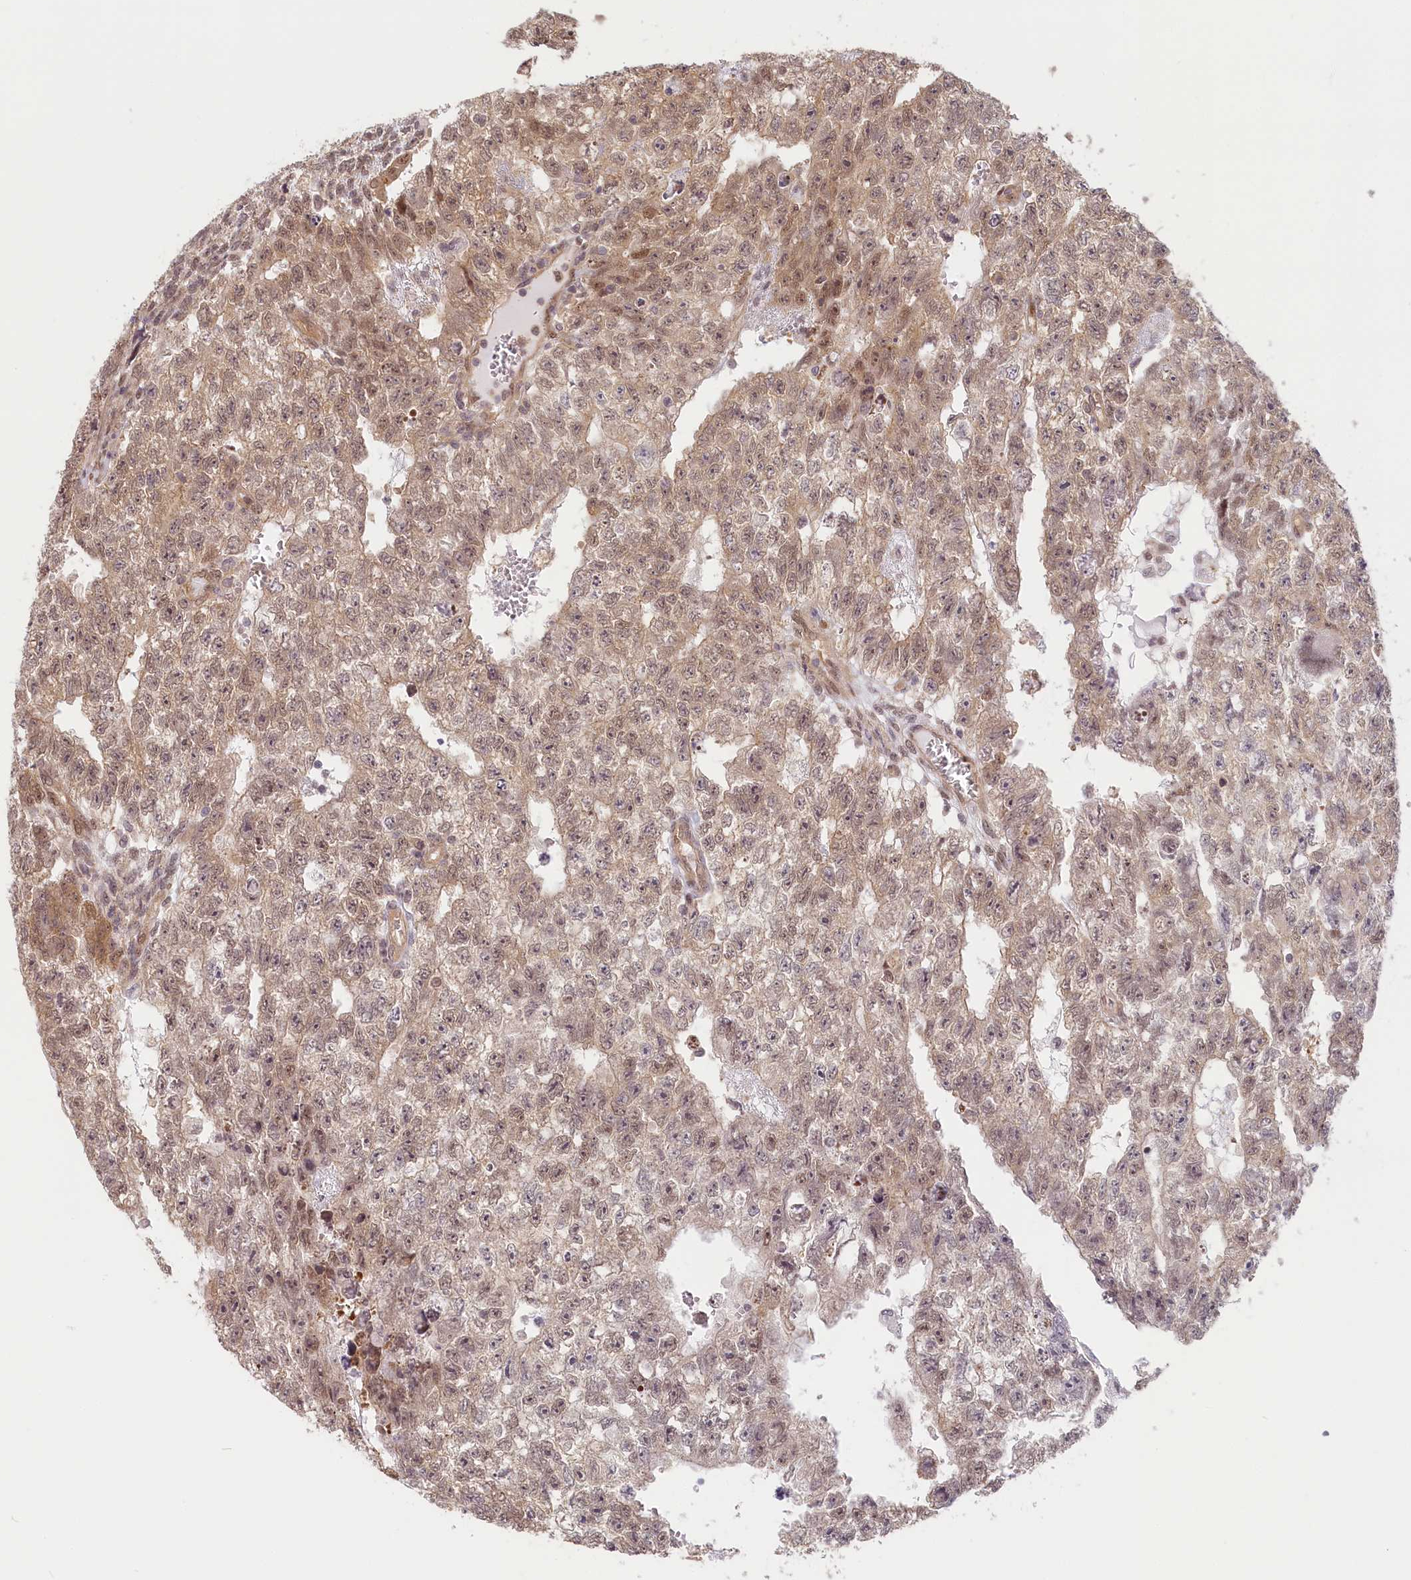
{"staining": {"intensity": "weak", "quantity": ">75%", "location": "cytoplasmic/membranous,nuclear"}, "tissue": "testis cancer", "cell_type": "Tumor cells", "image_type": "cancer", "snomed": [{"axis": "morphology", "description": "Carcinoma, Embryonal, NOS"}, {"axis": "topography", "description": "Testis"}], "caption": "IHC image of testis embryonal carcinoma stained for a protein (brown), which exhibits low levels of weak cytoplasmic/membranous and nuclear positivity in approximately >75% of tumor cells.", "gene": "C19orf44", "patient": {"sex": "male", "age": 26}}